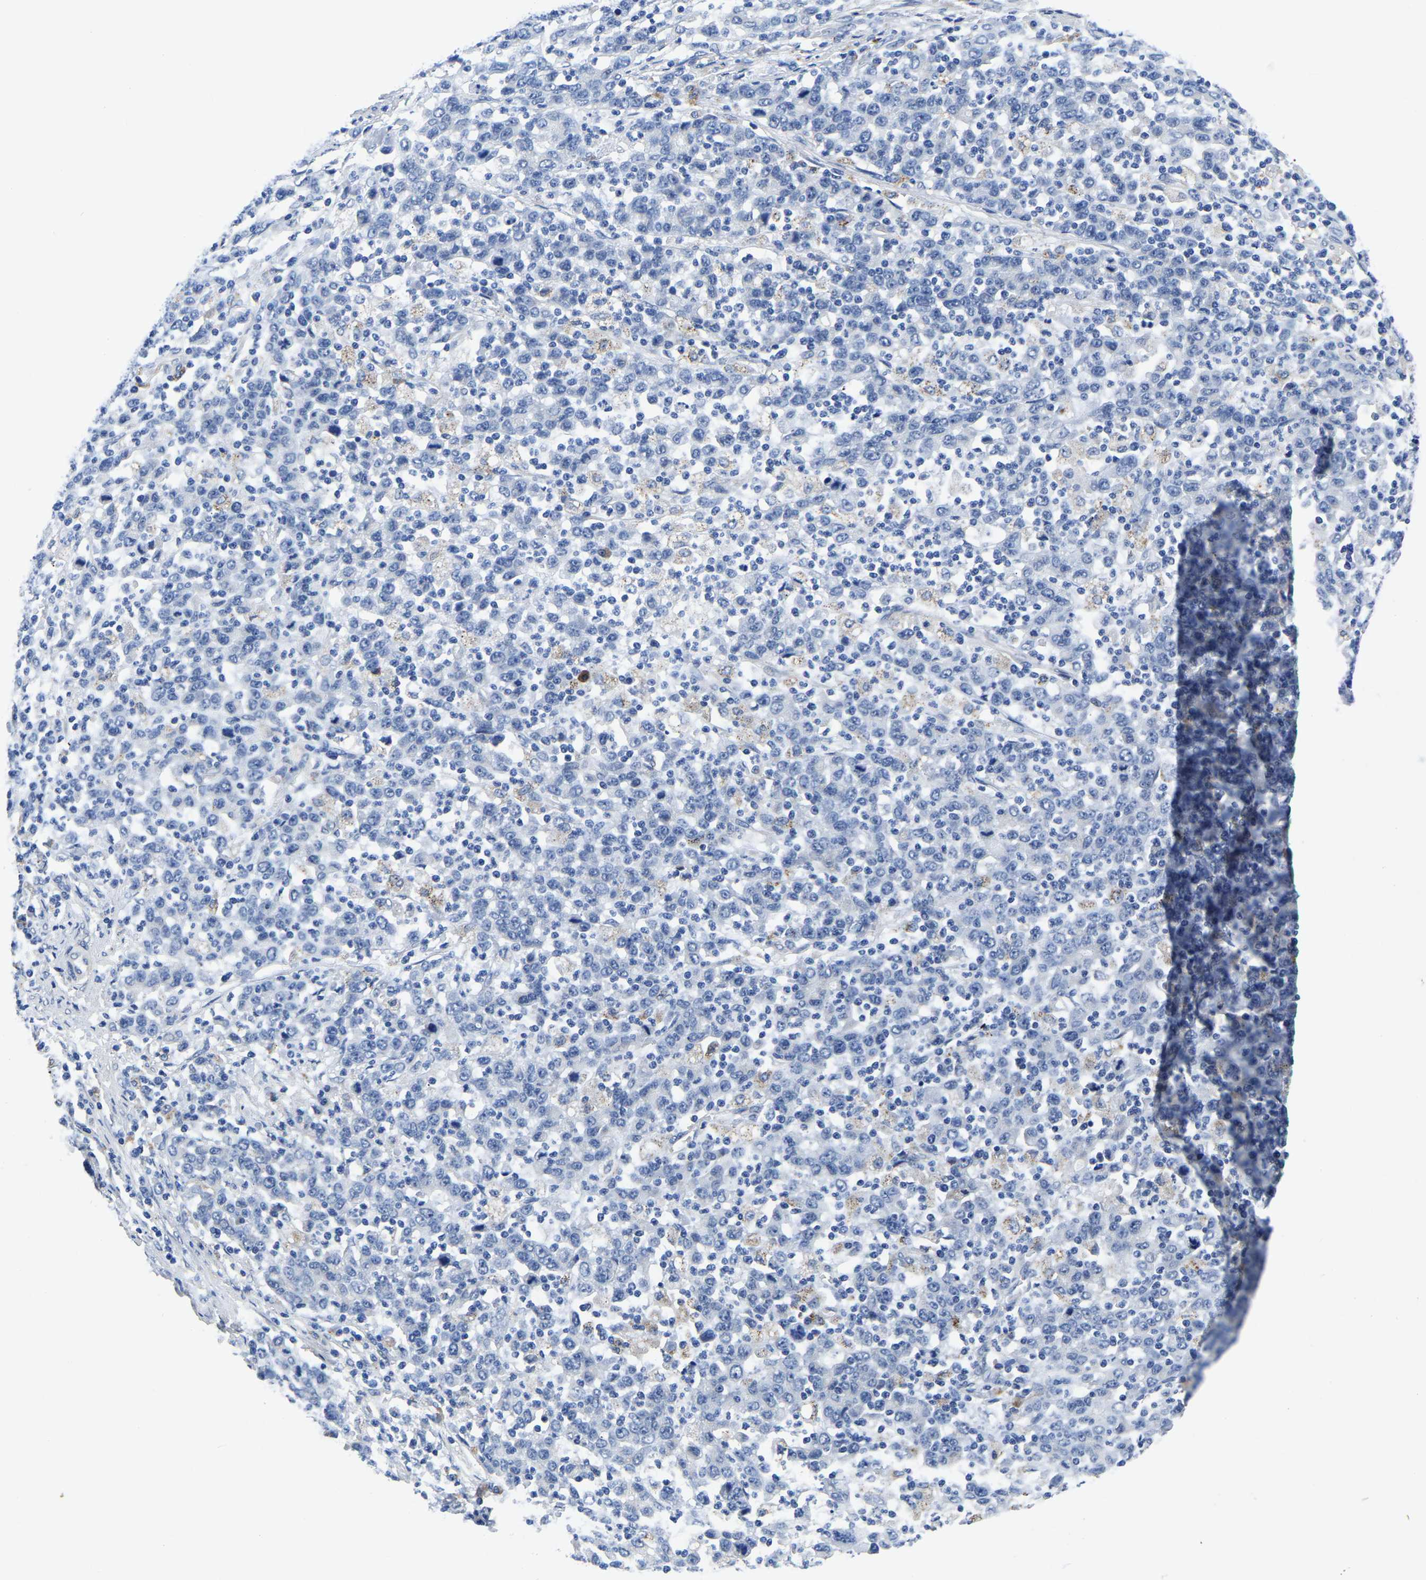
{"staining": {"intensity": "negative", "quantity": "none", "location": "none"}, "tissue": "stomach cancer", "cell_type": "Tumor cells", "image_type": "cancer", "snomed": [{"axis": "morphology", "description": "Adenocarcinoma, NOS"}, {"axis": "topography", "description": "Stomach, upper"}], "caption": "Stomach cancer was stained to show a protein in brown. There is no significant expression in tumor cells. Brightfield microscopy of immunohistochemistry (IHC) stained with DAB (brown) and hematoxylin (blue), captured at high magnification.", "gene": "PDLIM7", "patient": {"sex": "male", "age": 69}}